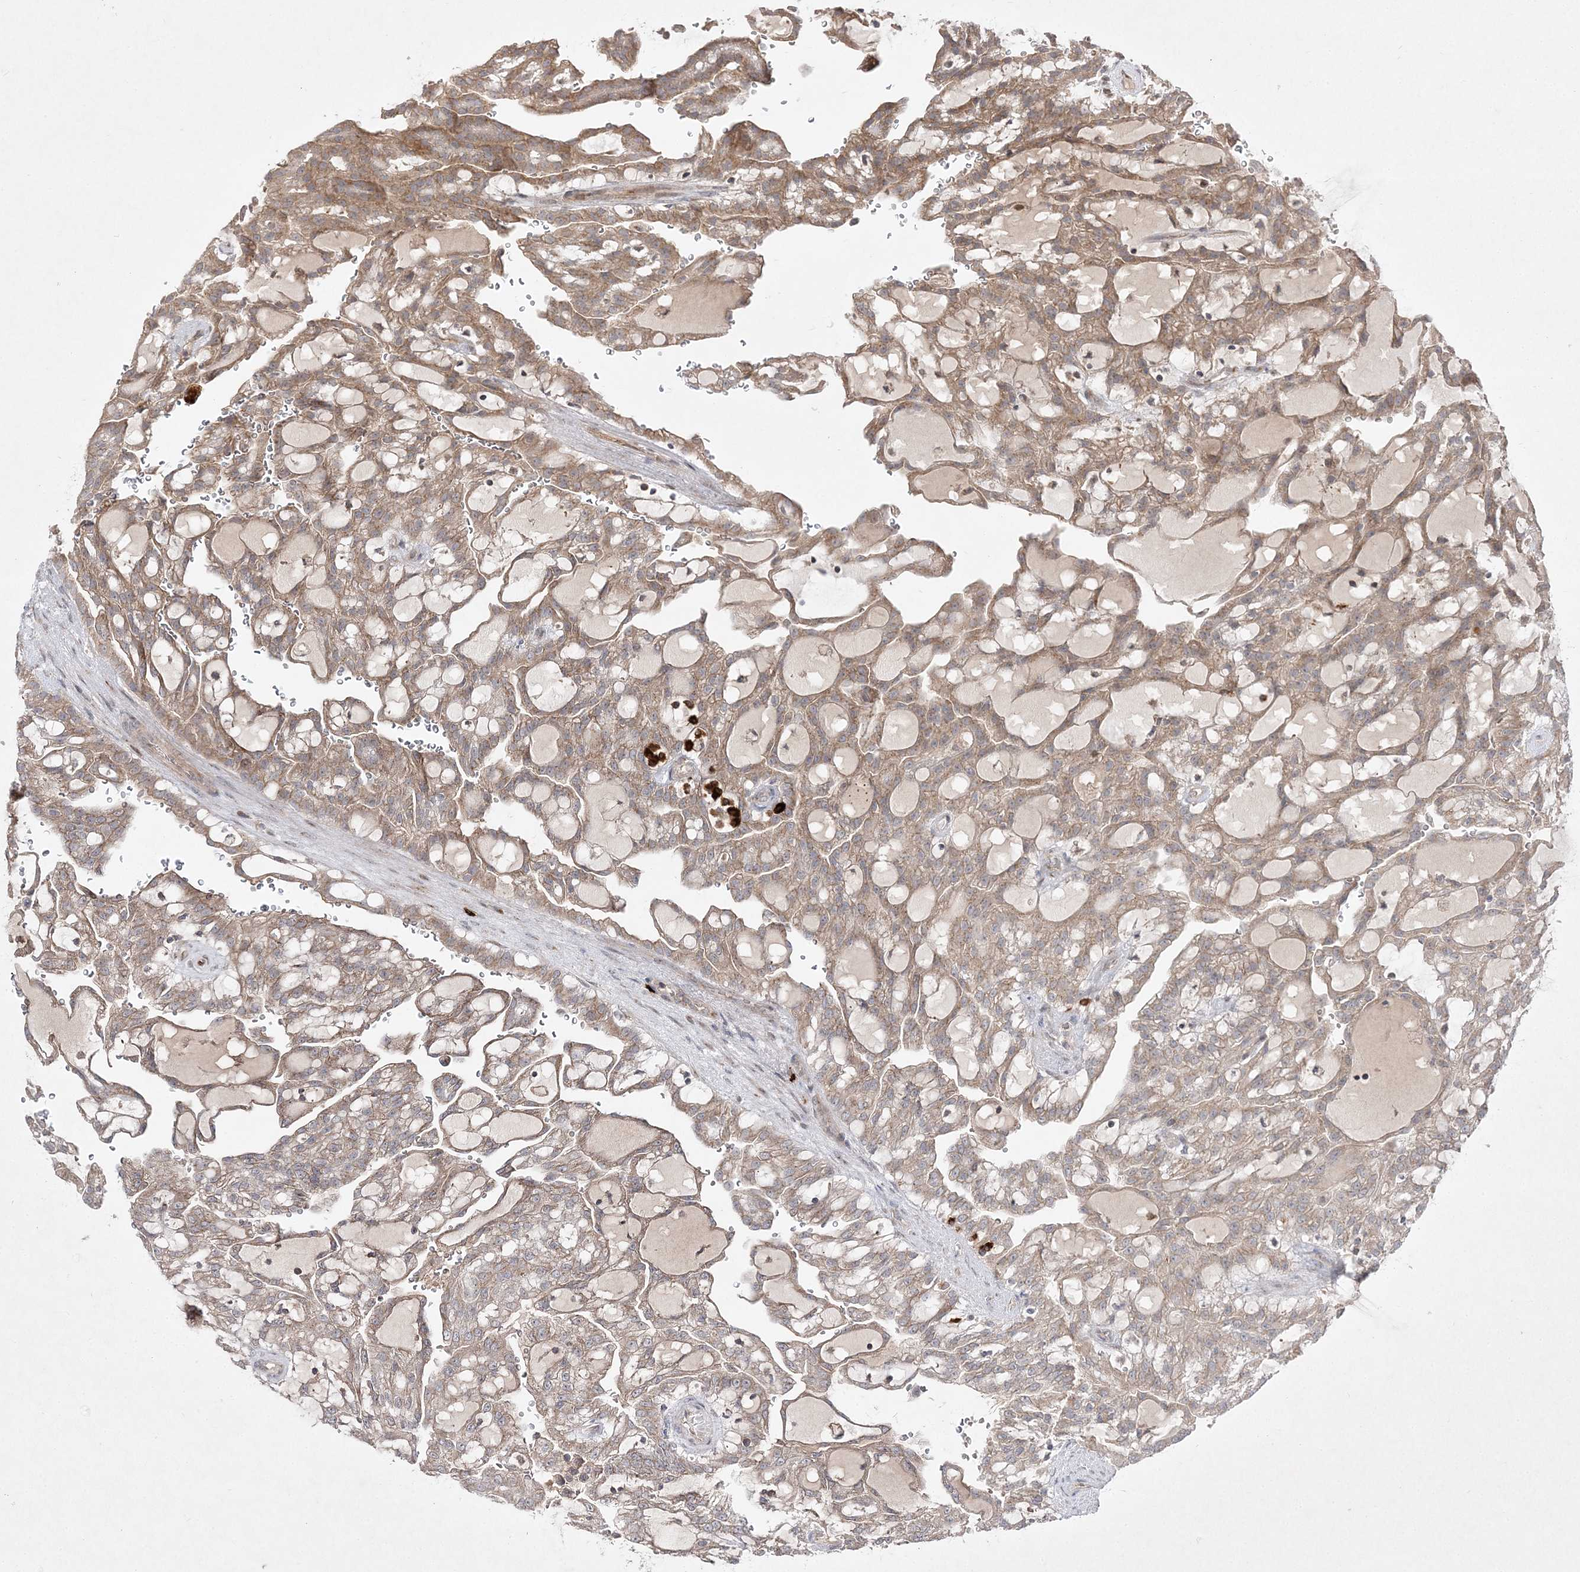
{"staining": {"intensity": "moderate", "quantity": ">75%", "location": "cytoplasmic/membranous"}, "tissue": "renal cancer", "cell_type": "Tumor cells", "image_type": "cancer", "snomed": [{"axis": "morphology", "description": "Adenocarcinoma, NOS"}, {"axis": "topography", "description": "Kidney"}], "caption": "IHC (DAB) staining of human renal adenocarcinoma reveals moderate cytoplasmic/membranous protein staining in approximately >75% of tumor cells.", "gene": "CLNK", "patient": {"sex": "male", "age": 63}}